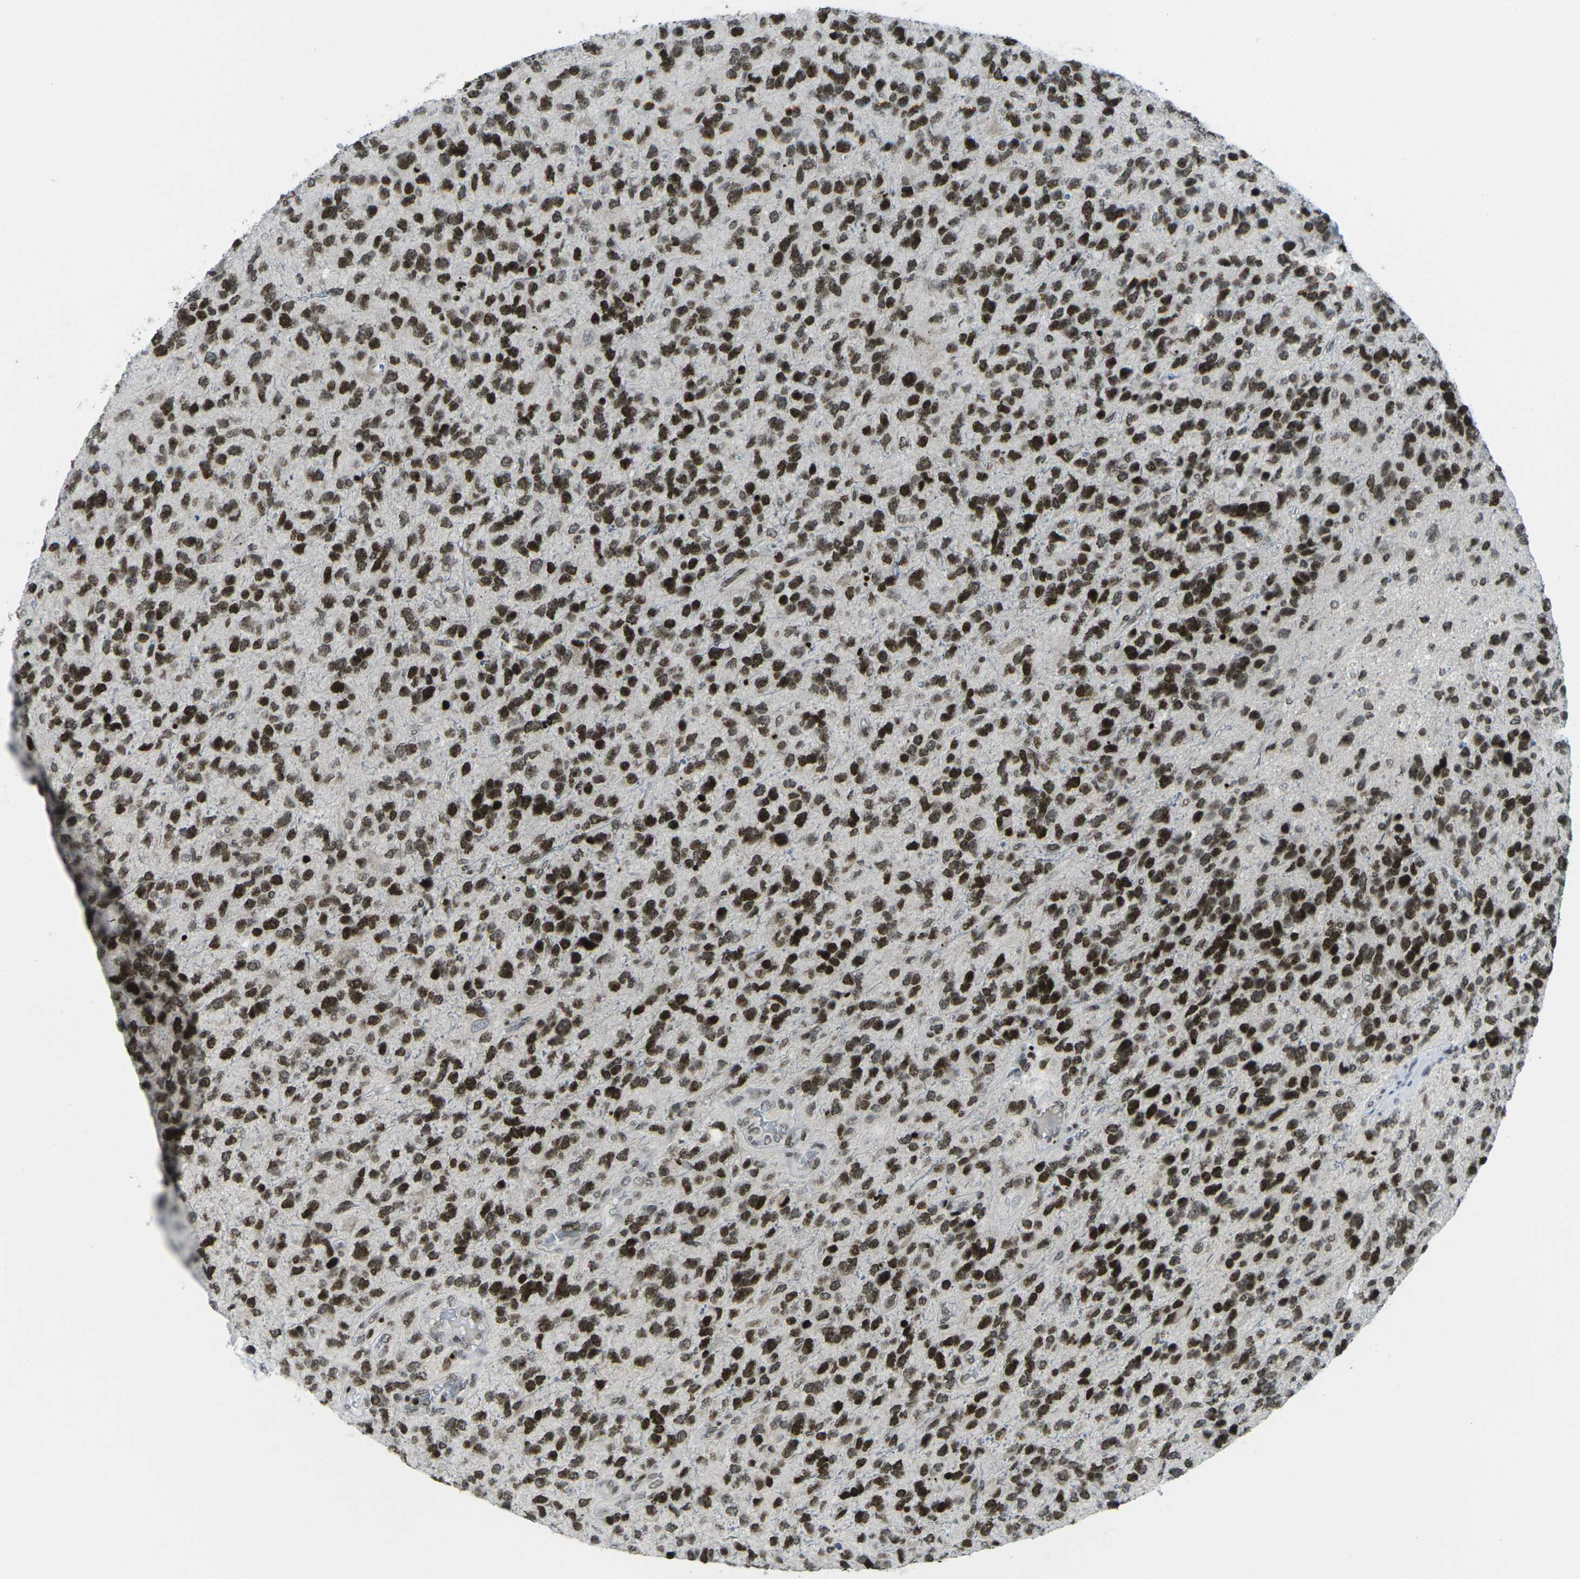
{"staining": {"intensity": "strong", "quantity": ">75%", "location": "nuclear"}, "tissue": "glioma", "cell_type": "Tumor cells", "image_type": "cancer", "snomed": [{"axis": "morphology", "description": "Glioma, malignant, High grade"}, {"axis": "topography", "description": "Brain"}], "caption": "Human malignant glioma (high-grade) stained for a protein (brown) demonstrates strong nuclear positive positivity in about >75% of tumor cells.", "gene": "EME1", "patient": {"sex": "female", "age": 58}}